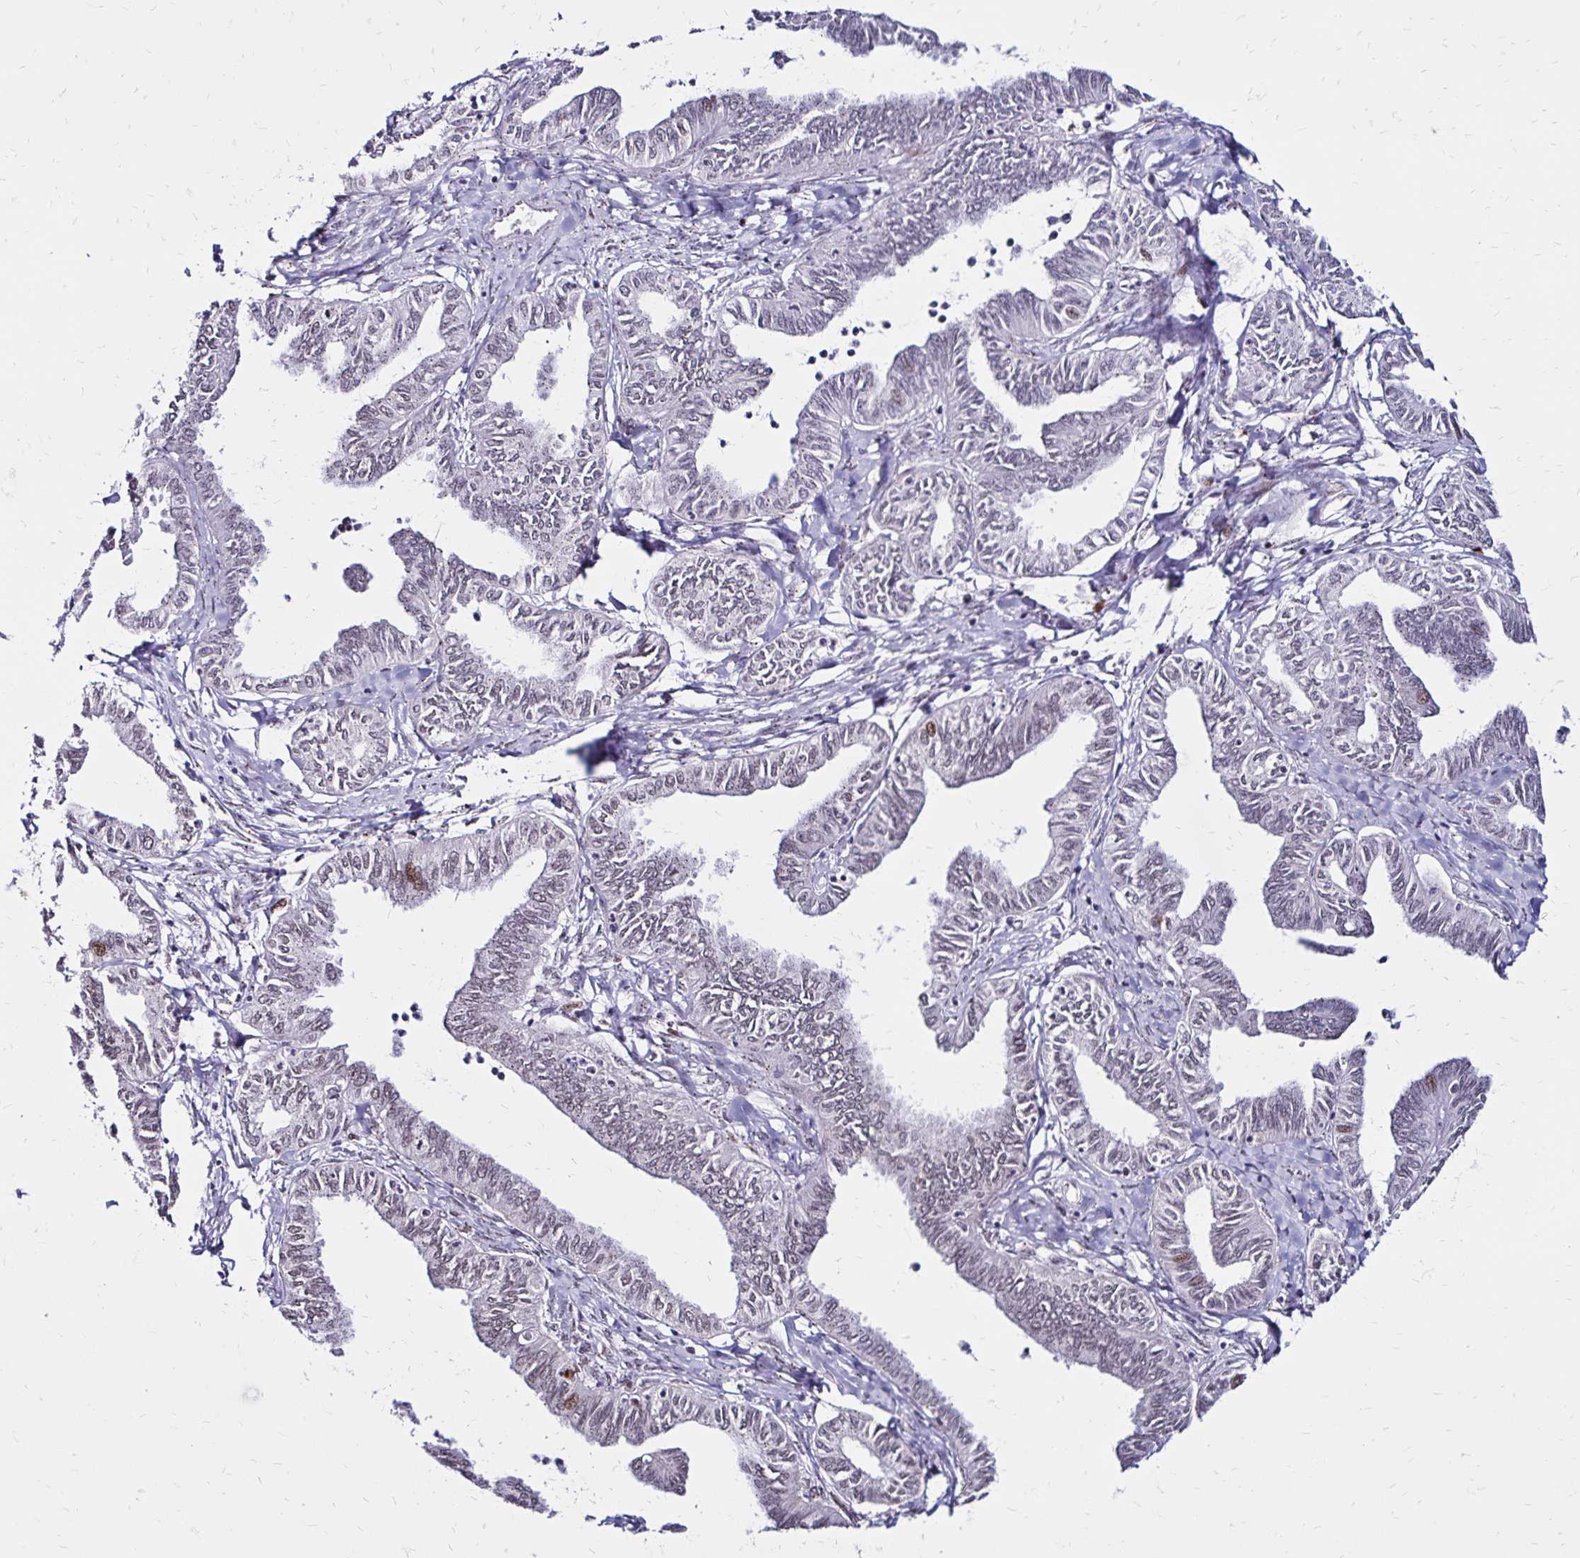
{"staining": {"intensity": "weak", "quantity": "<25%", "location": "nuclear"}, "tissue": "ovarian cancer", "cell_type": "Tumor cells", "image_type": "cancer", "snomed": [{"axis": "morphology", "description": "Carcinoma, endometroid"}, {"axis": "topography", "description": "Ovary"}], "caption": "Tumor cells are negative for brown protein staining in ovarian cancer.", "gene": "TOB1", "patient": {"sex": "female", "age": 70}}